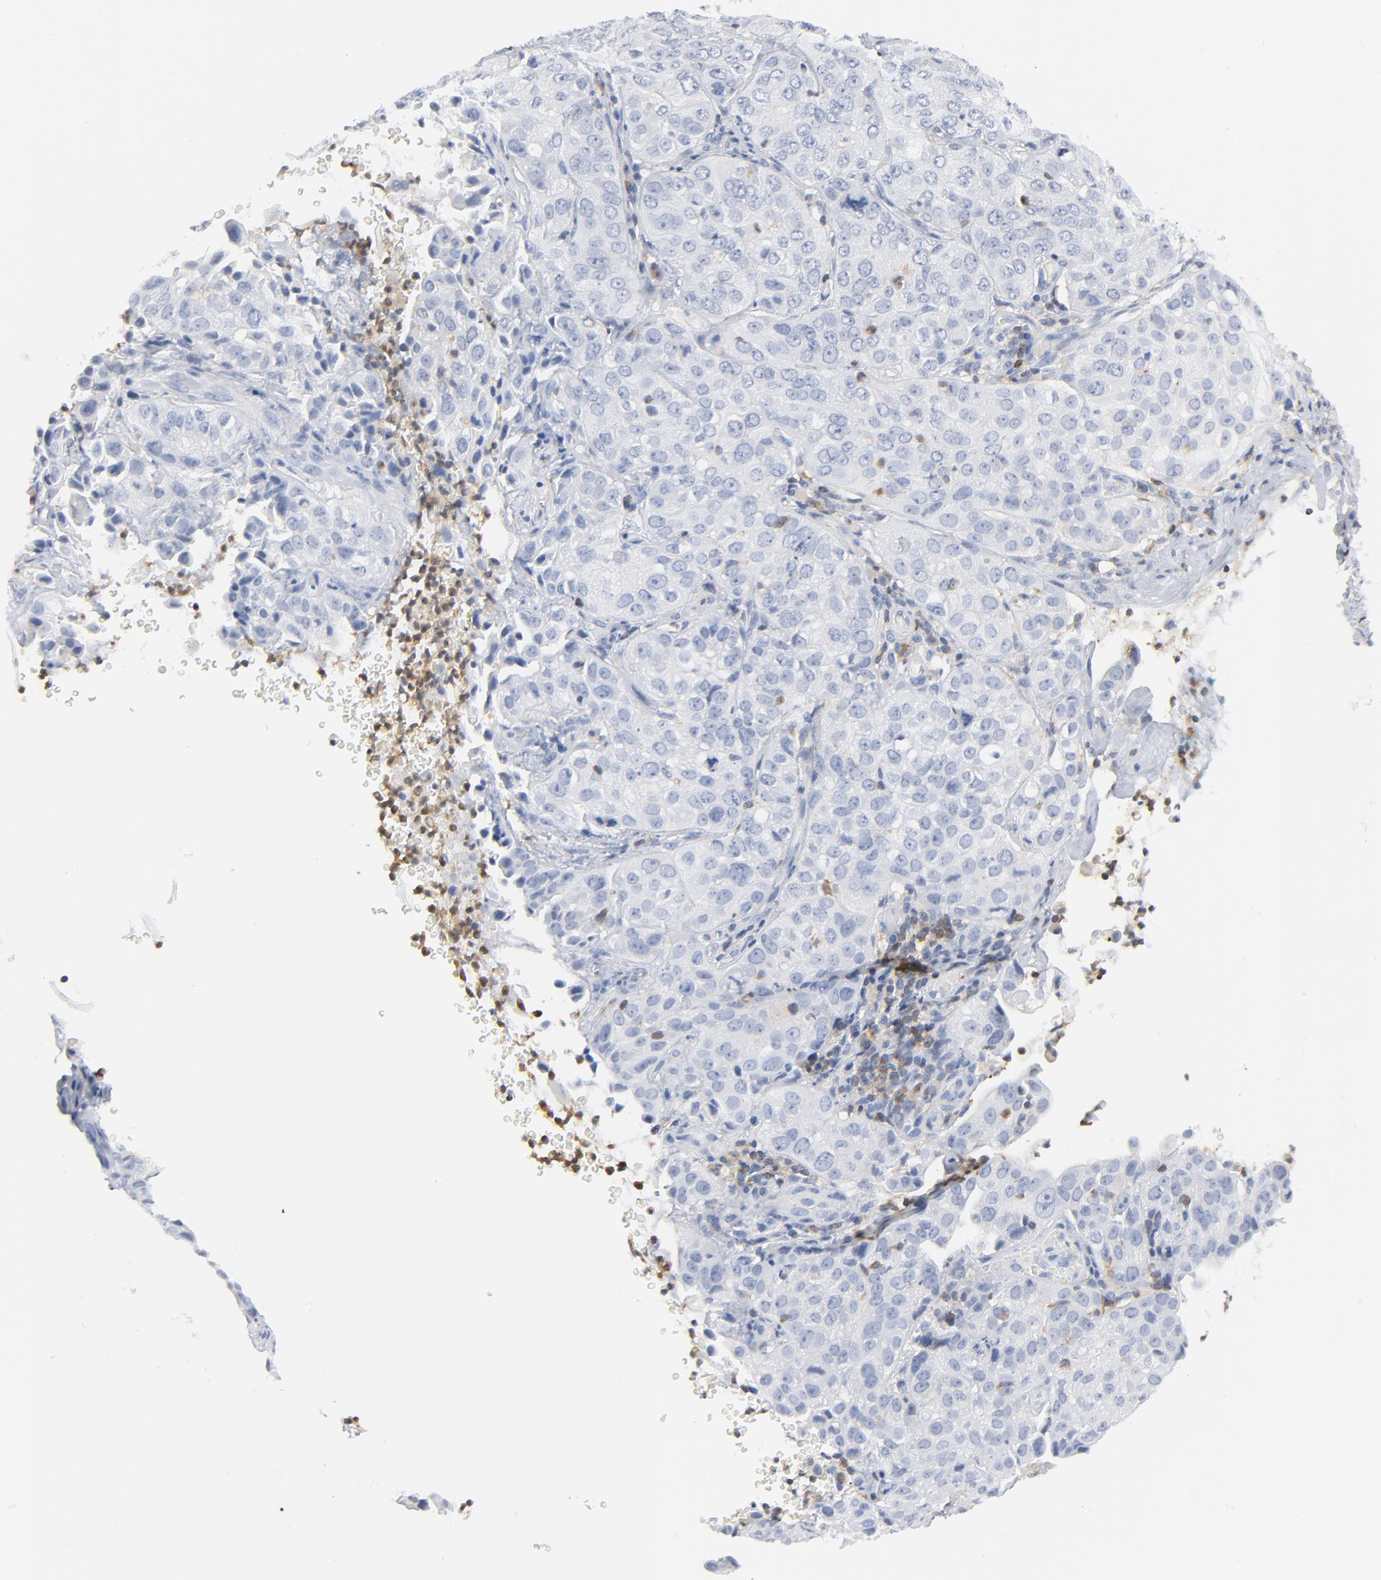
{"staining": {"intensity": "negative", "quantity": "none", "location": "none"}, "tissue": "cervical cancer", "cell_type": "Tumor cells", "image_type": "cancer", "snomed": [{"axis": "morphology", "description": "Squamous cell carcinoma, NOS"}, {"axis": "topography", "description": "Cervix"}], "caption": "A high-resolution image shows IHC staining of cervical cancer (squamous cell carcinoma), which displays no significant positivity in tumor cells.", "gene": "PTK2B", "patient": {"sex": "female", "age": 38}}